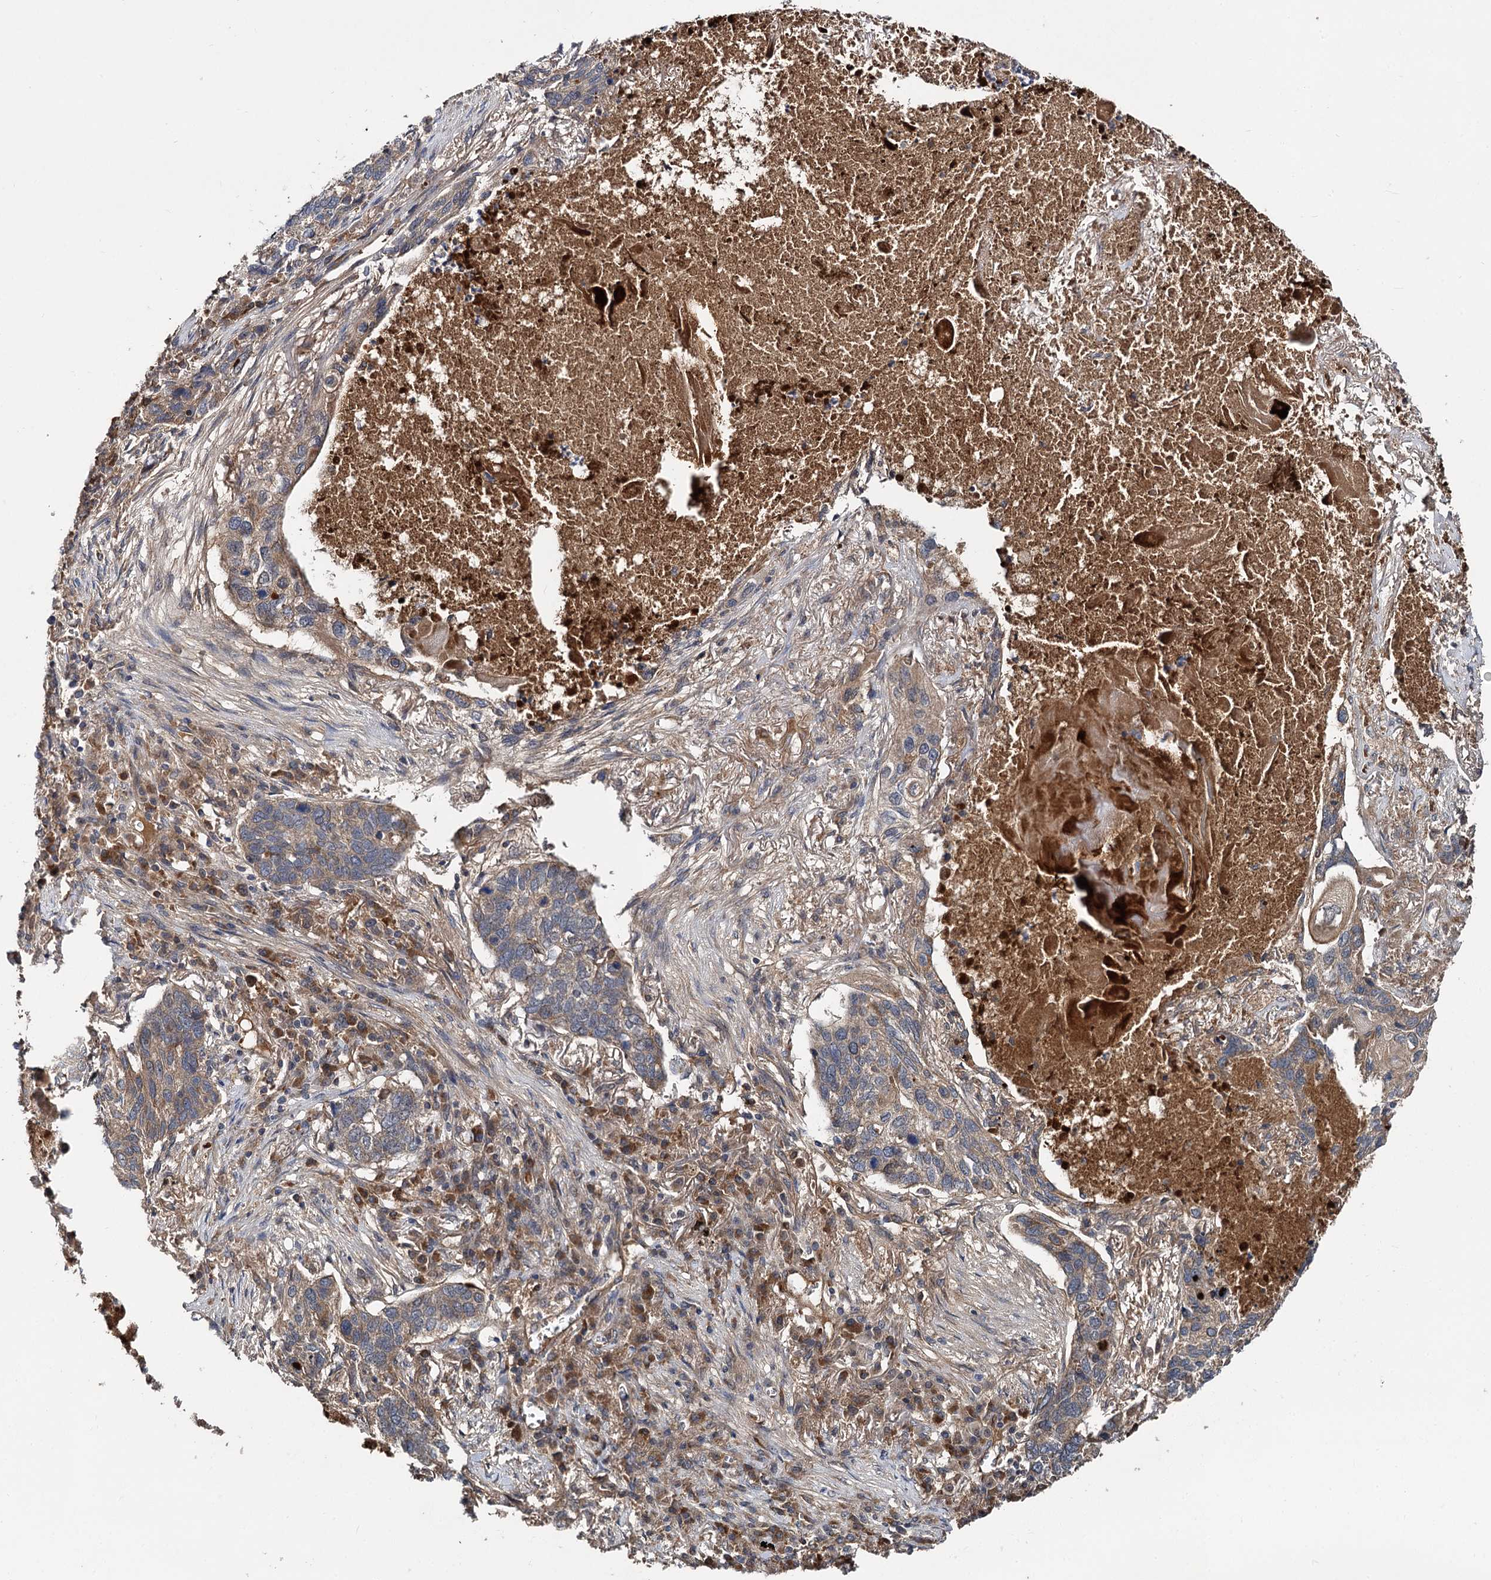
{"staining": {"intensity": "weak", "quantity": "<25%", "location": "cytoplasmic/membranous"}, "tissue": "lung cancer", "cell_type": "Tumor cells", "image_type": "cancer", "snomed": [{"axis": "morphology", "description": "Squamous cell carcinoma, NOS"}, {"axis": "topography", "description": "Lung"}], "caption": "An immunohistochemistry image of lung squamous cell carcinoma is shown. There is no staining in tumor cells of lung squamous cell carcinoma.", "gene": "TEX9", "patient": {"sex": "female", "age": 63}}